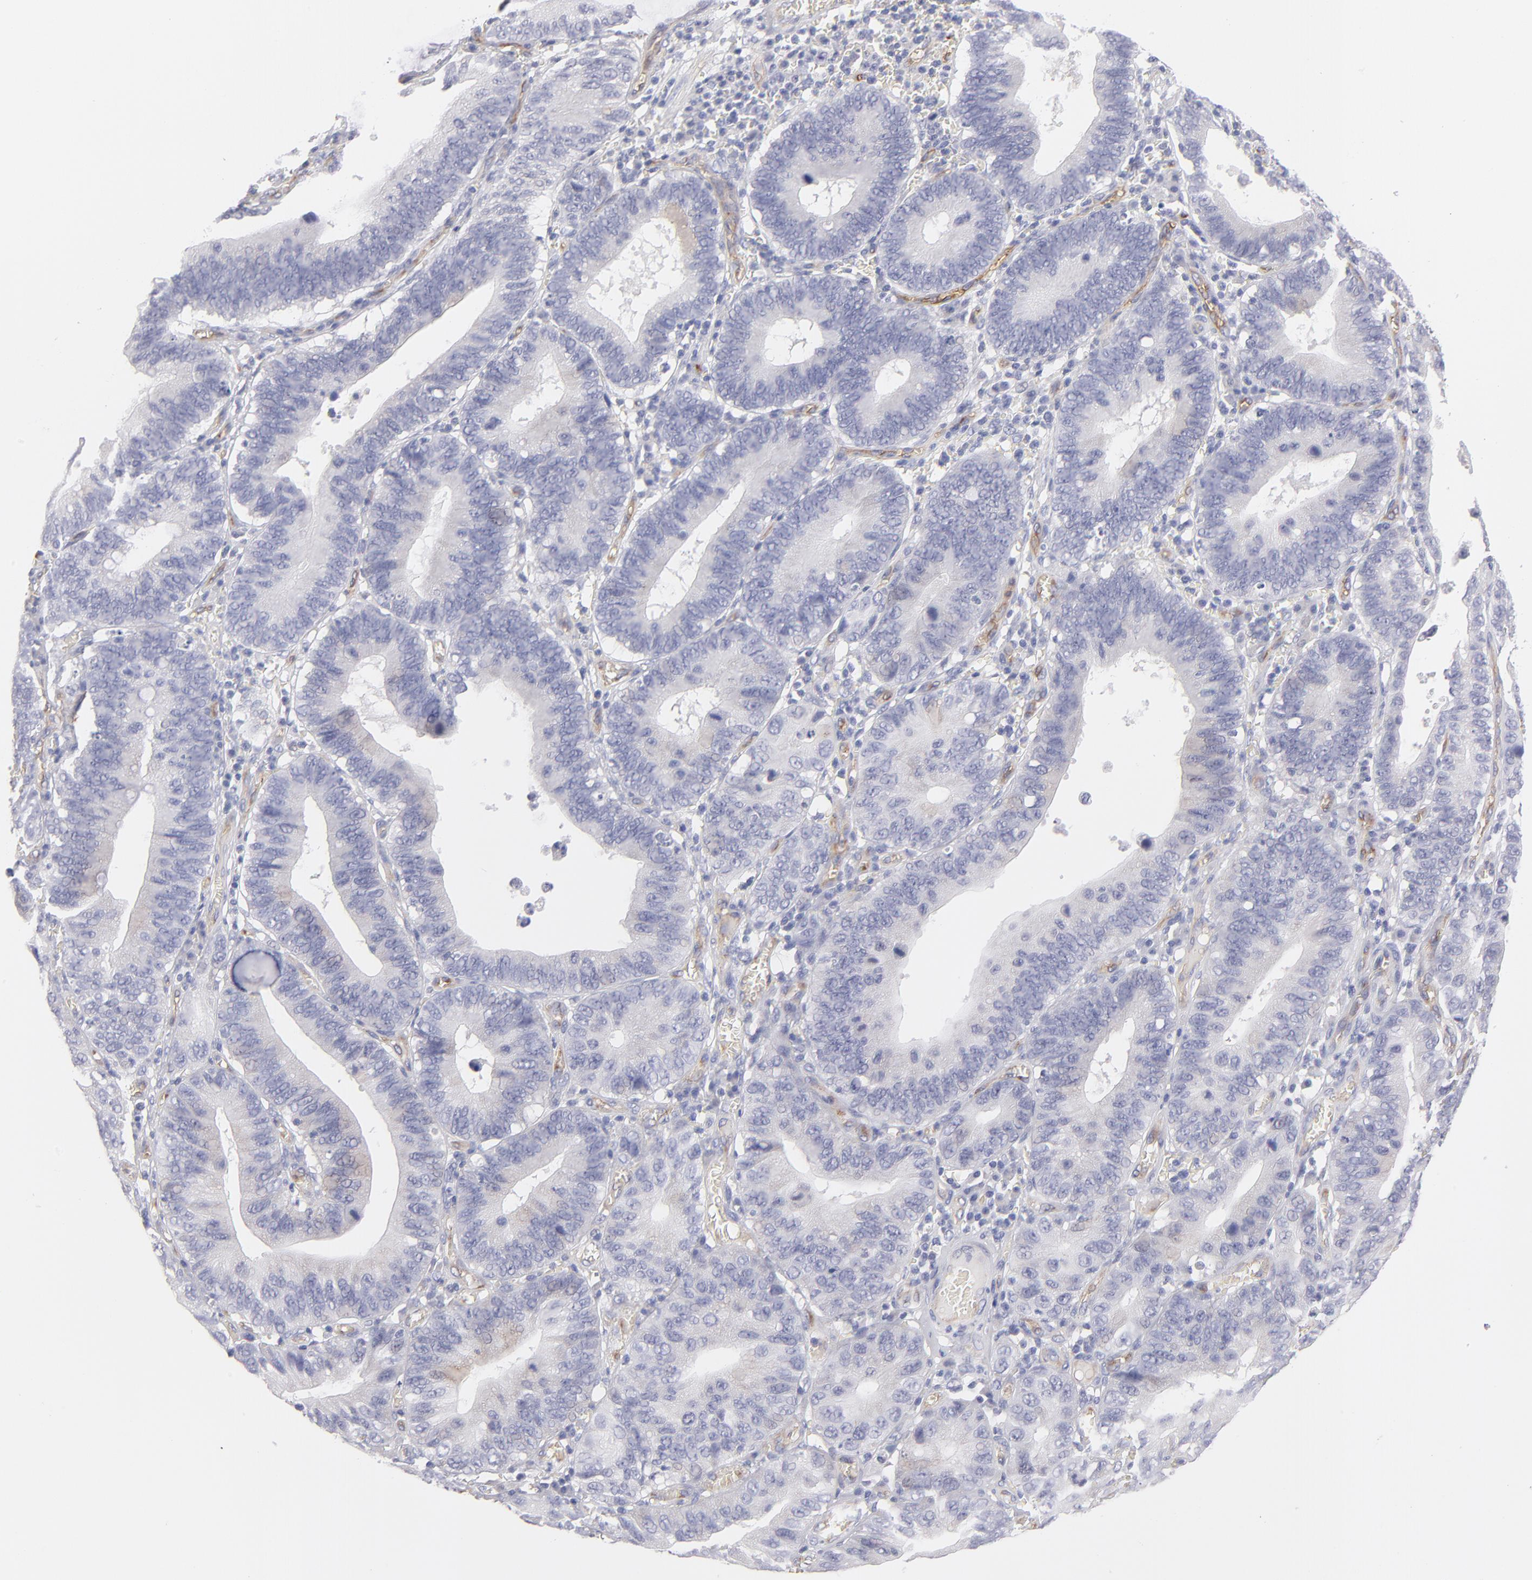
{"staining": {"intensity": "negative", "quantity": "none", "location": "none"}, "tissue": "stomach cancer", "cell_type": "Tumor cells", "image_type": "cancer", "snomed": [{"axis": "morphology", "description": "Adenocarcinoma, NOS"}, {"axis": "topography", "description": "Stomach"}, {"axis": "topography", "description": "Gastric cardia"}], "caption": "Immunohistochemistry histopathology image of neoplastic tissue: human stomach cancer stained with DAB exhibits no significant protein staining in tumor cells.", "gene": "PLVAP", "patient": {"sex": "male", "age": 59}}